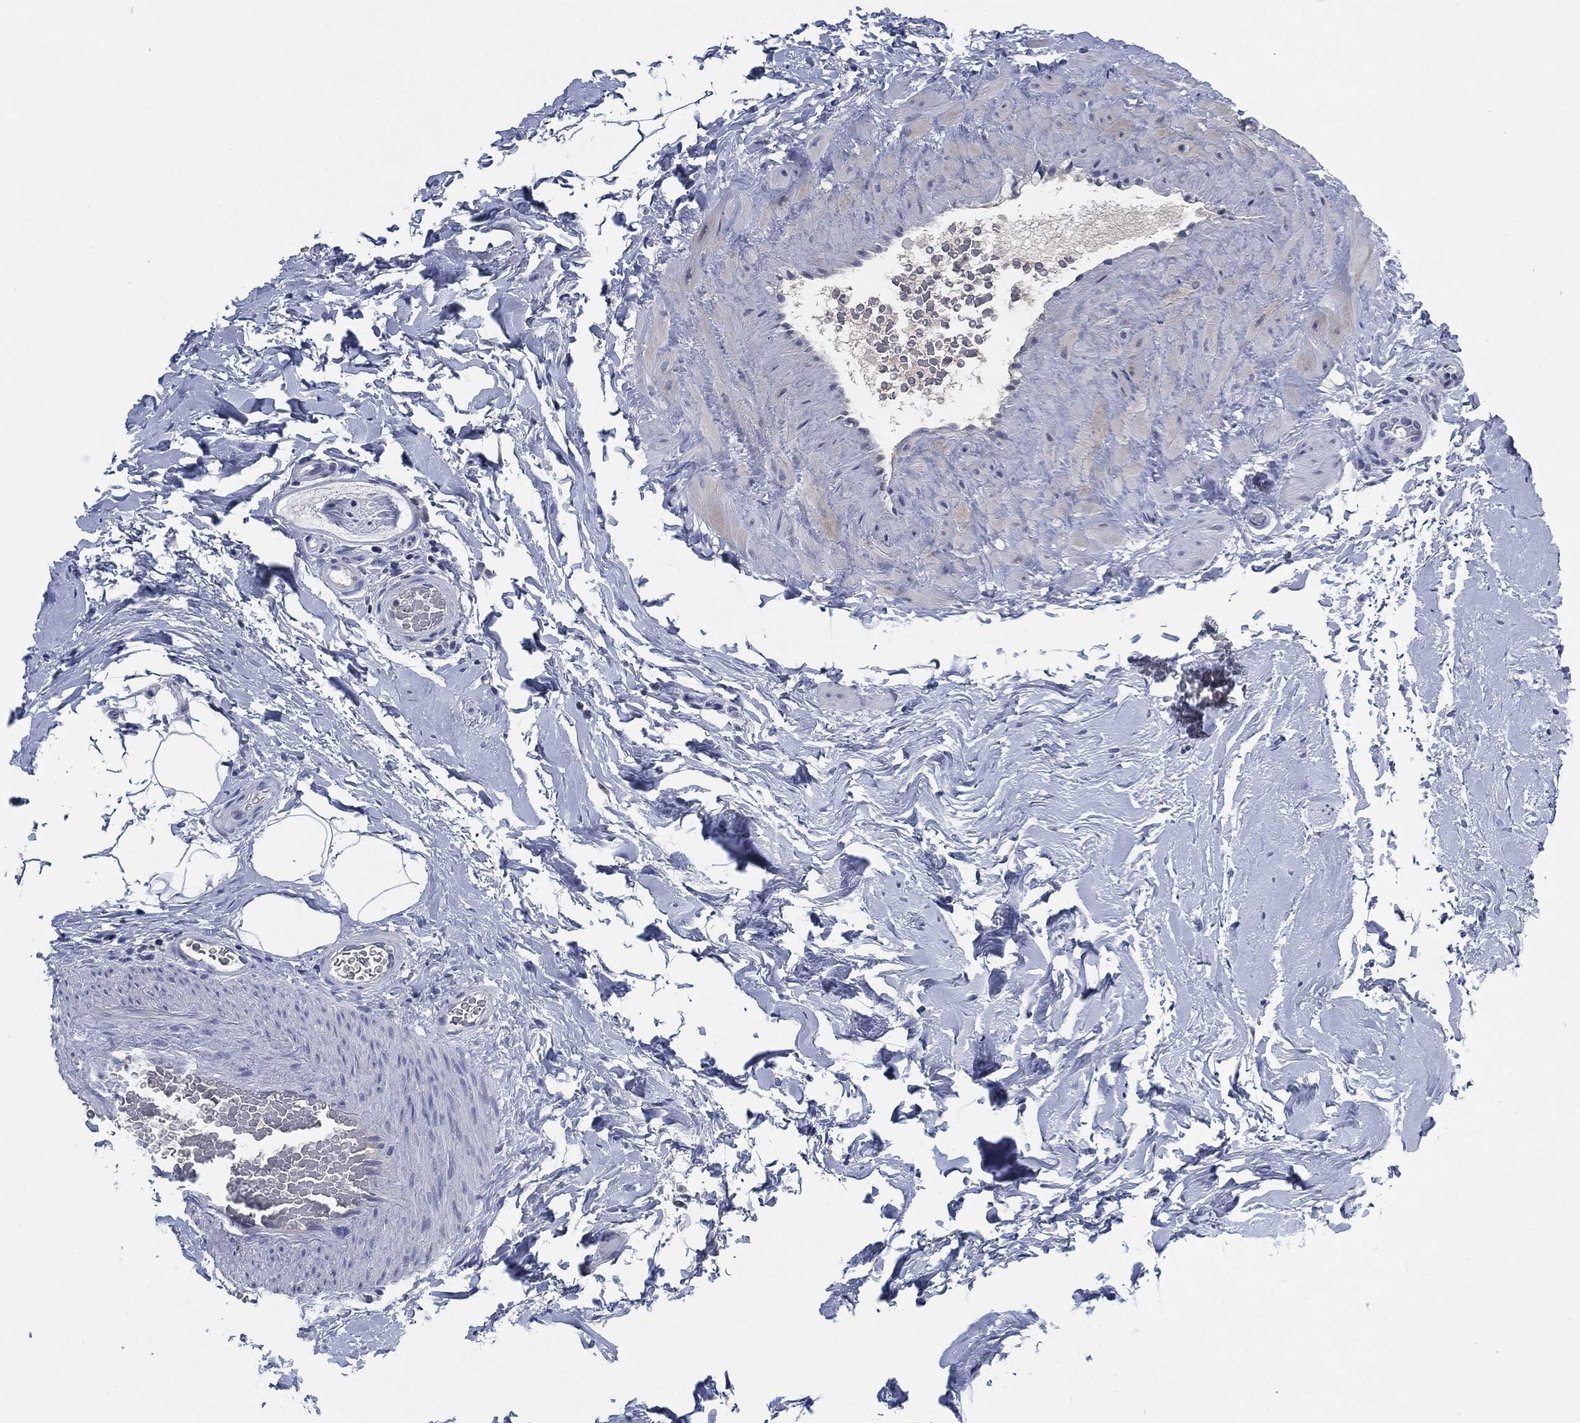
{"staining": {"intensity": "negative", "quantity": "none", "location": "none"}, "tissue": "adipose tissue", "cell_type": "Adipocytes", "image_type": "normal", "snomed": [{"axis": "morphology", "description": "Normal tissue, NOS"}, {"axis": "topography", "description": "Soft tissue"}, {"axis": "topography", "description": "Vascular tissue"}], "caption": "The immunohistochemistry photomicrograph has no significant staining in adipocytes of adipose tissue. (Immunohistochemistry, brightfield microscopy, high magnification).", "gene": "IL2RG", "patient": {"sex": "male", "age": 41}}